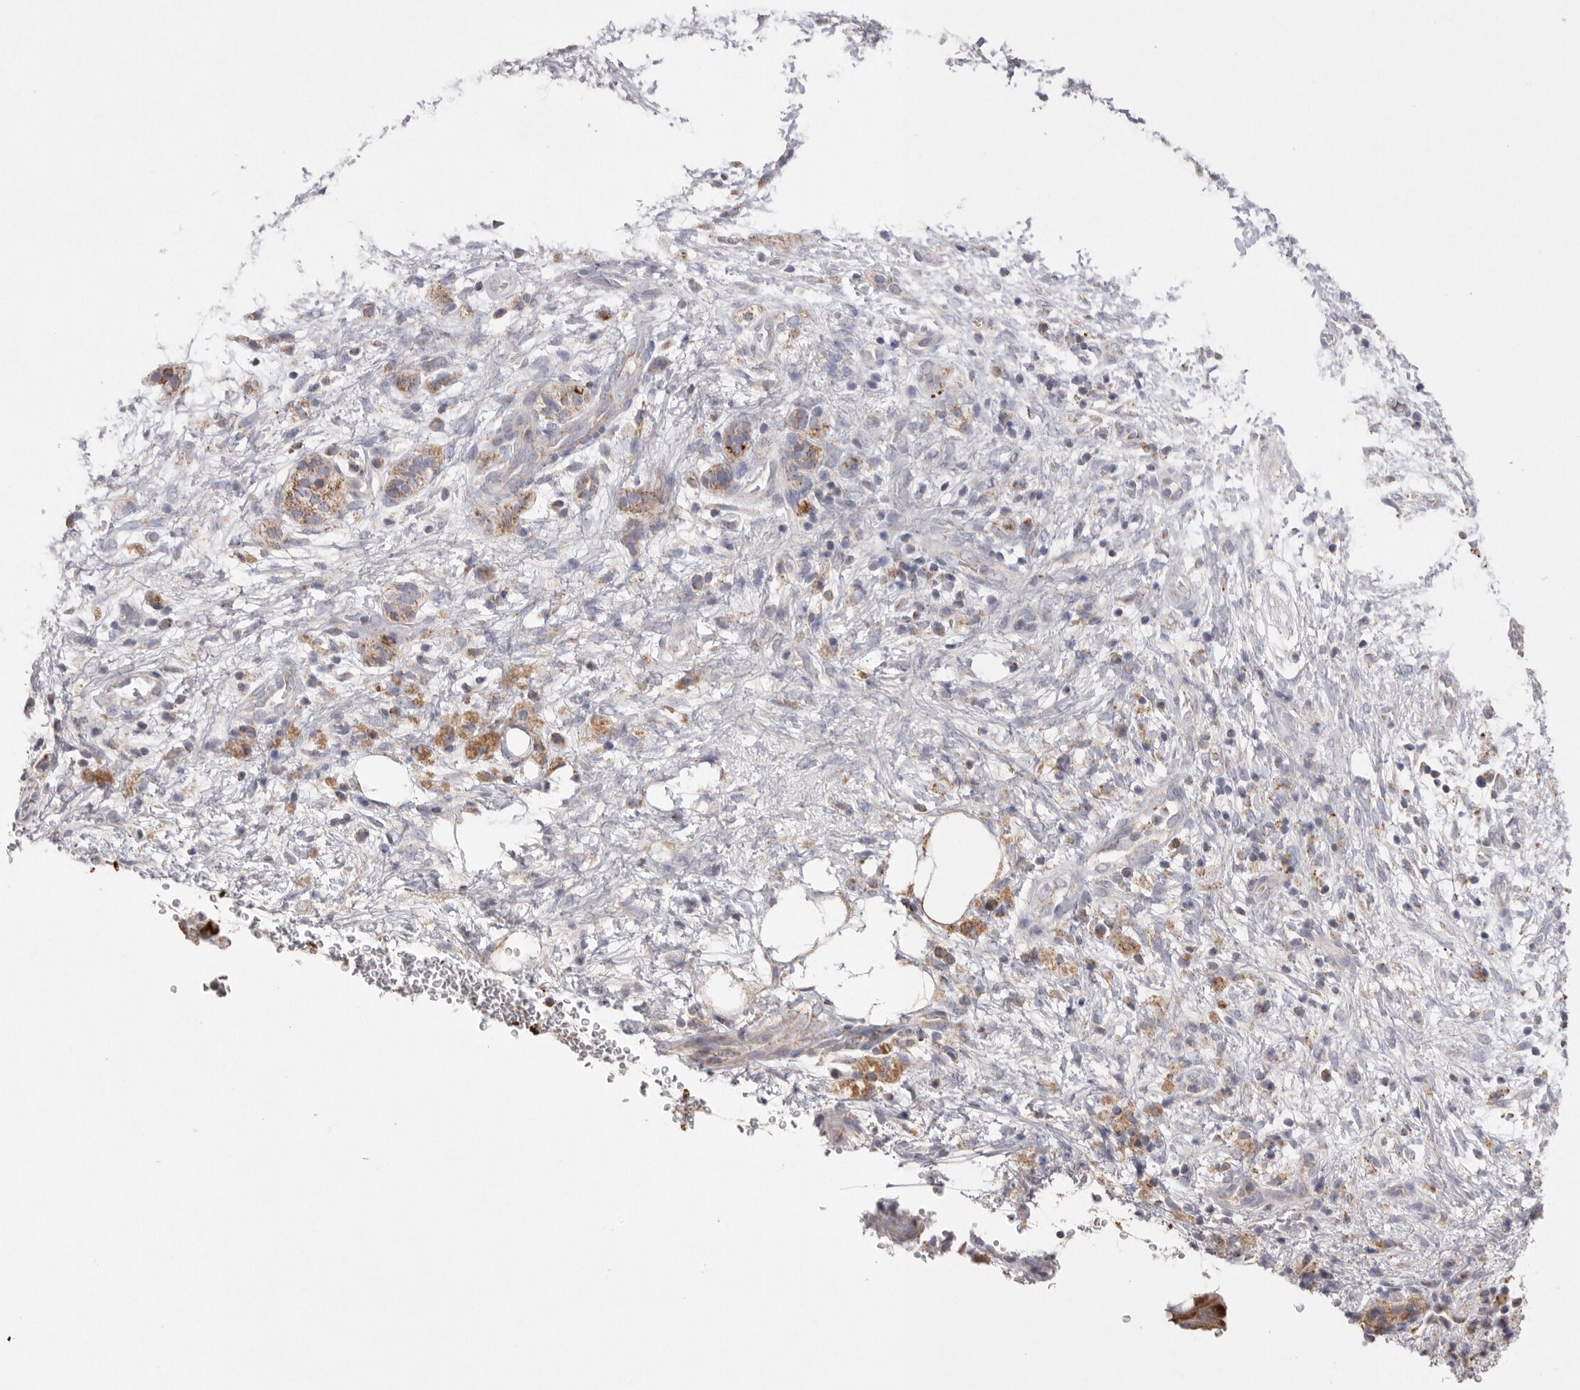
{"staining": {"intensity": "moderate", "quantity": "25%-75%", "location": "cytoplasmic/membranous"}, "tissue": "pancreatic cancer", "cell_type": "Tumor cells", "image_type": "cancer", "snomed": [{"axis": "morphology", "description": "Adenocarcinoma, NOS"}, {"axis": "topography", "description": "Pancreas"}], "caption": "A brown stain shows moderate cytoplasmic/membranous positivity of a protein in human pancreatic cancer (adenocarcinoma) tumor cells.", "gene": "VDAC3", "patient": {"sex": "female", "age": 78}}